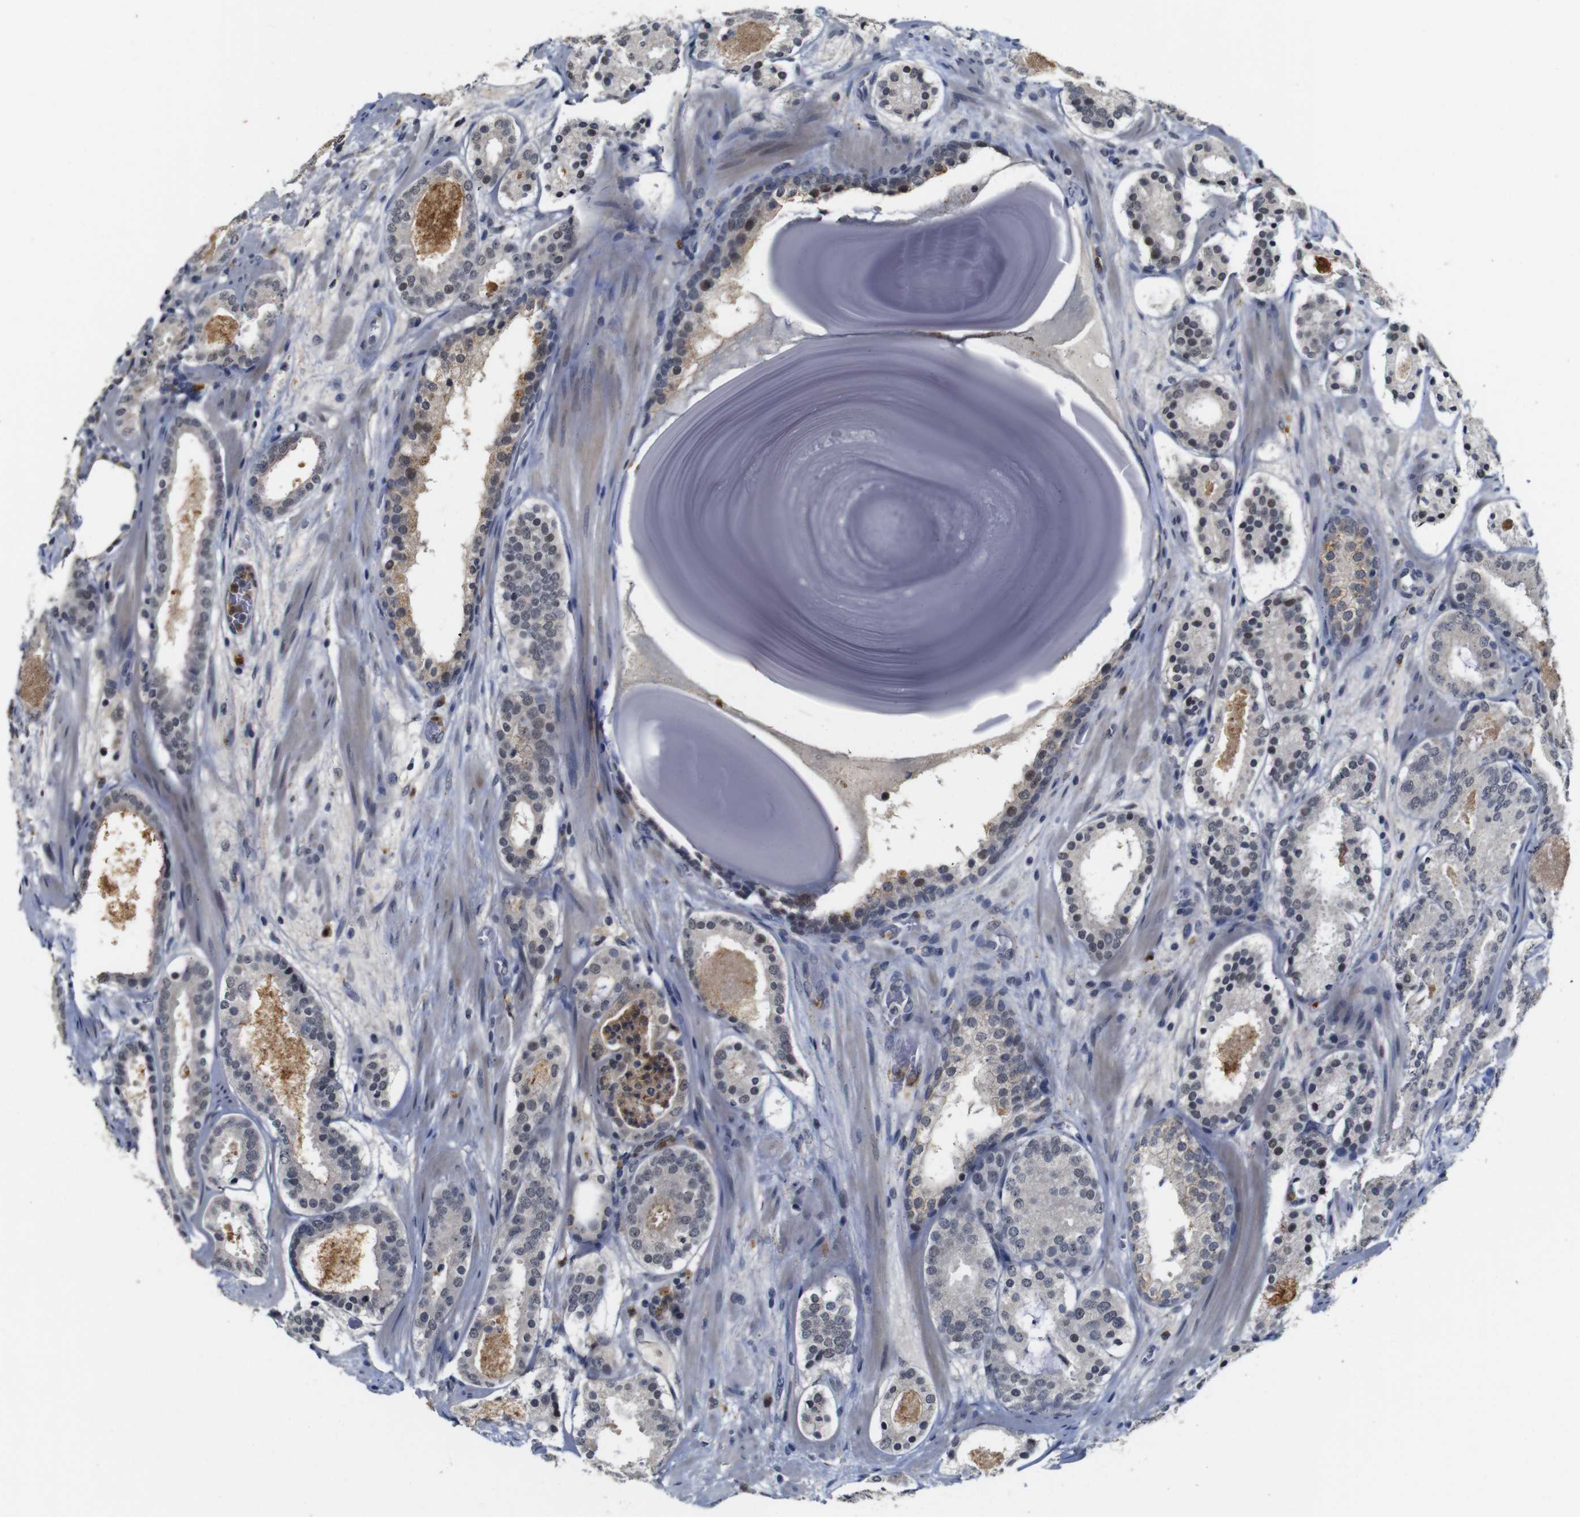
{"staining": {"intensity": "moderate", "quantity": "<25%", "location": "cytoplasmic/membranous"}, "tissue": "prostate cancer", "cell_type": "Tumor cells", "image_type": "cancer", "snomed": [{"axis": "morphology", "description": "Adenocarcinoma, Low grade"}, {"axis": "topography", "description": "Prostate"}], "caption": "This histopathology image shows prostate adenocarcinoma (low-grade) stained with immunohistochemistry to label a protein in brown. The cytoplasmic/membranous of tumor cells show moderate positivity for the protein. Nuclei are counter-stained blue.", "gene": "NTRK3", "patient": {"sex": "male", "age": 69}}